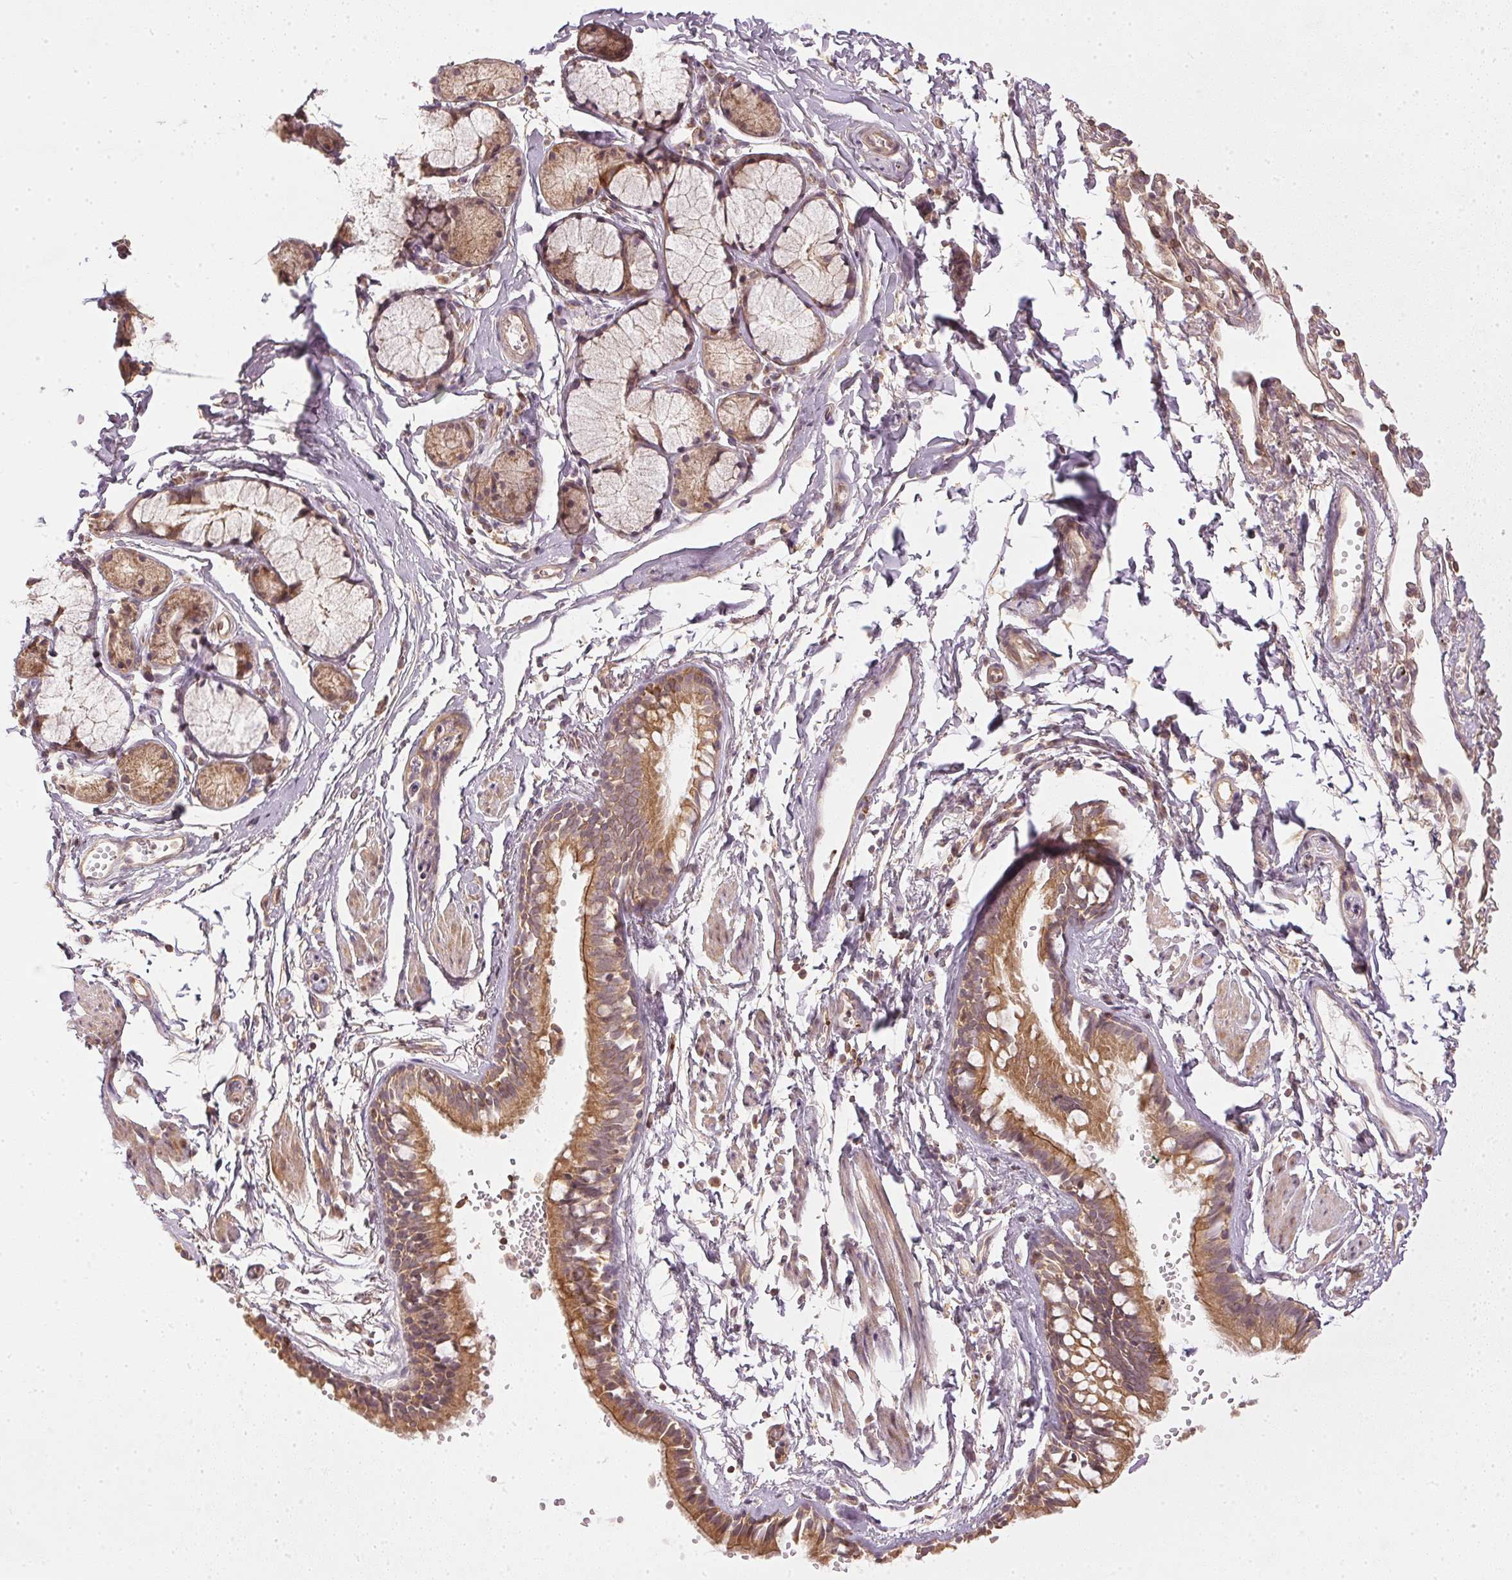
{"staining": {"intensity": "moderate", "quantity": ">75%", "location": "cytoplasmic/membranous"}, "tissue": "bronchus", "cell_type": "Respiratory epithelial cells", "image_type": "normal", "snomed": [{"axis": "morphology", "description": "Normal tissue, NOS"}, {"axis": "topography", "description": "Cartilage tissue"}, {"axis": "topography", "description": "Bronchus"}], "caption": "DAB immunohistochemical staining of normal bronchus demonstrates moderate cytoplasmic/membranous protein staining in approximately >75% of respiratory epithelial cells. Immunohistochemistry stains the protein of interest in brown and the nuclei are stained blue.", "gene": "NADK2", "patient": {"sex": "female", "age": 59}}